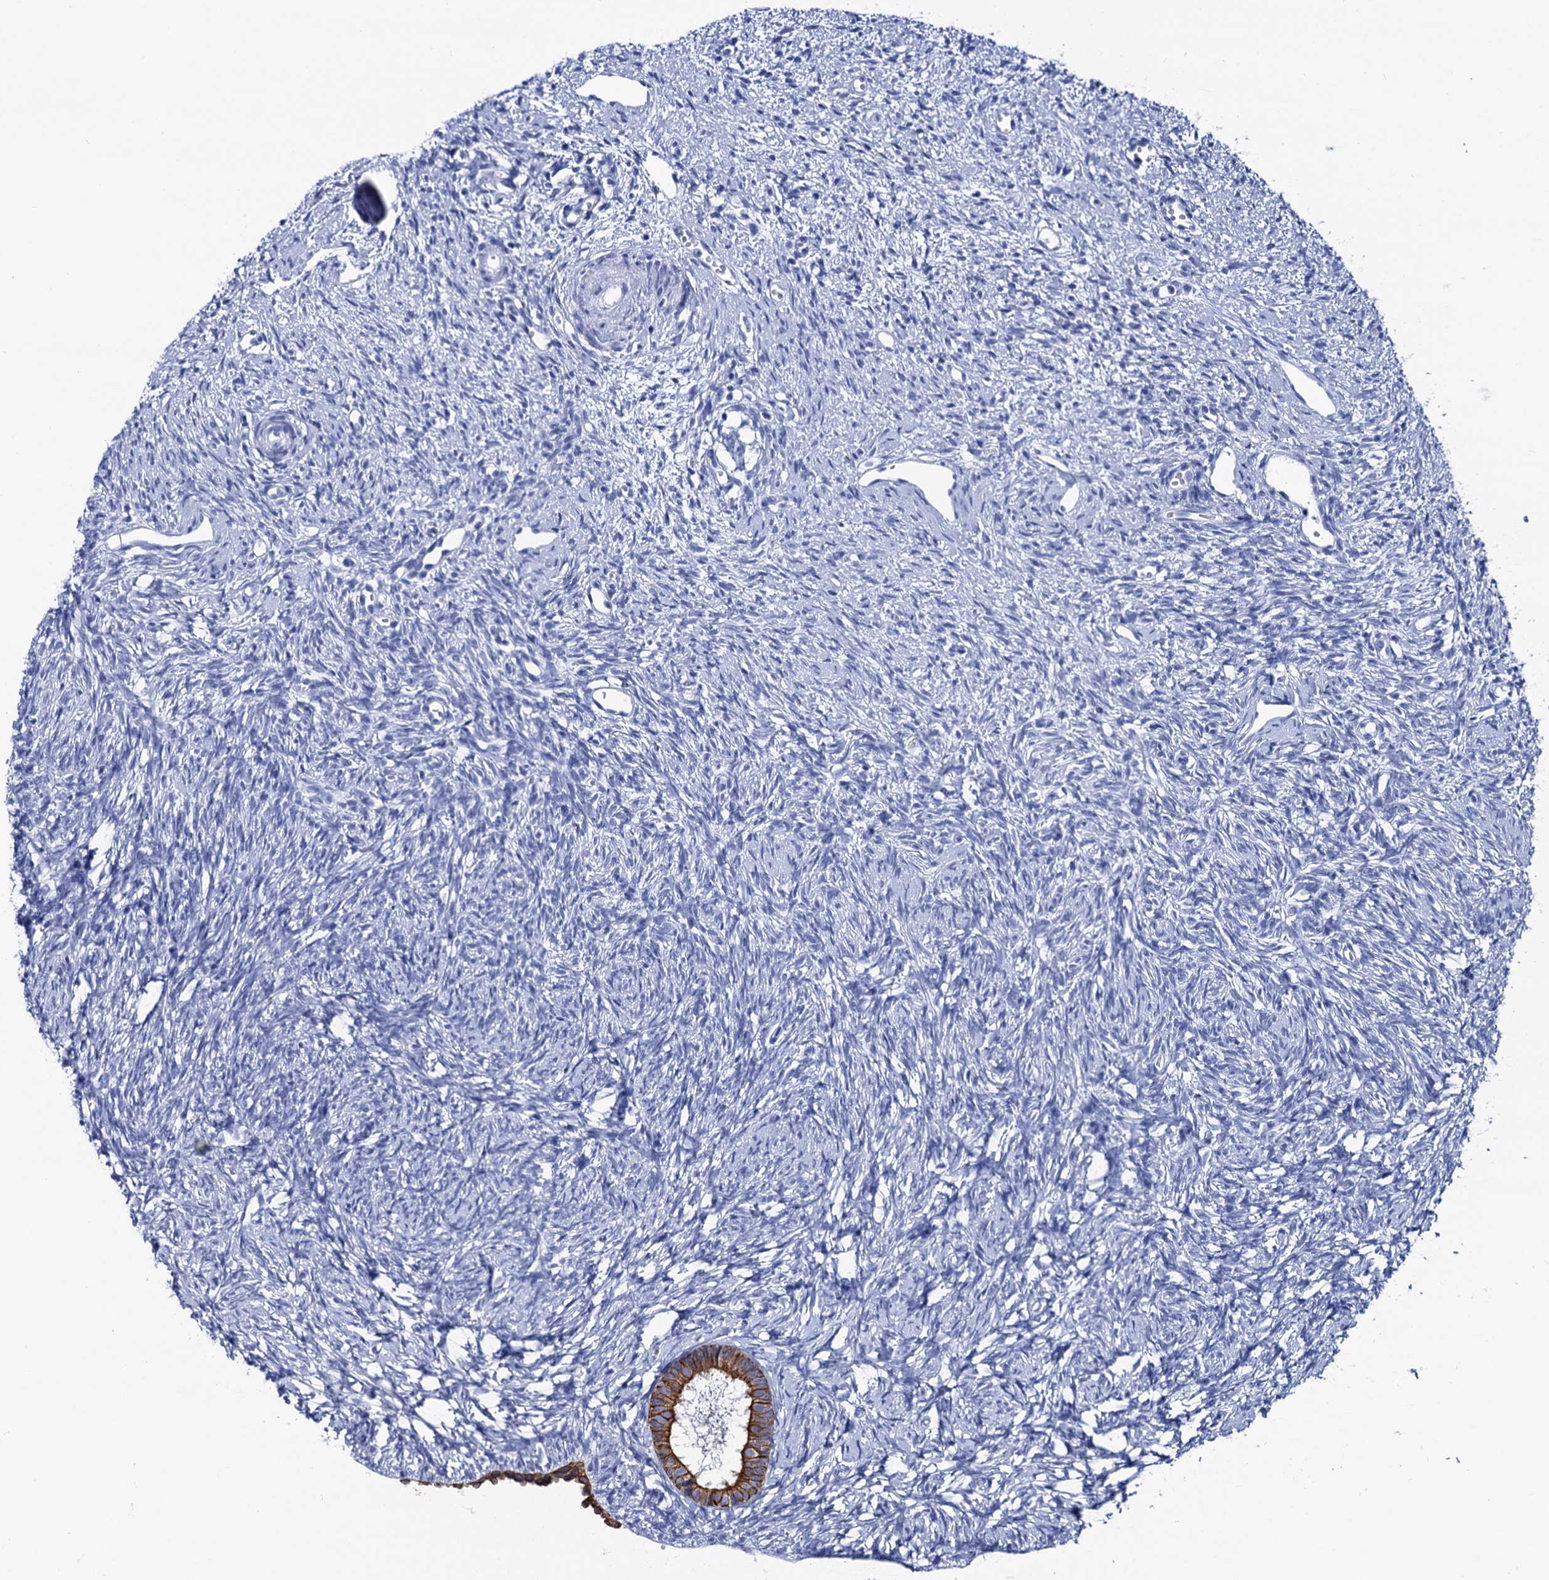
{"staining": {"intensity": "strong", "quantity": ">75%", "location": "cytoplasmic/membranous"}, "tissue": "ovary", "cell_type": "Follicle cells", "image_type": "normal", "snomed": [{"axis": "morphology", "description": "Normal tissue, NOS"}, {"axis": "topography", "description": "Ovary"}], "caption": "Ovary was stained to show a protein in brown. There is high levels of strong cytoplasmic/membranous expression in approximately >75% of follicle cells. (IHC, brightfield microscopy, high magnification).", "gene": "RAB3IP", "patient": {"sex": "female", "age": 51}}